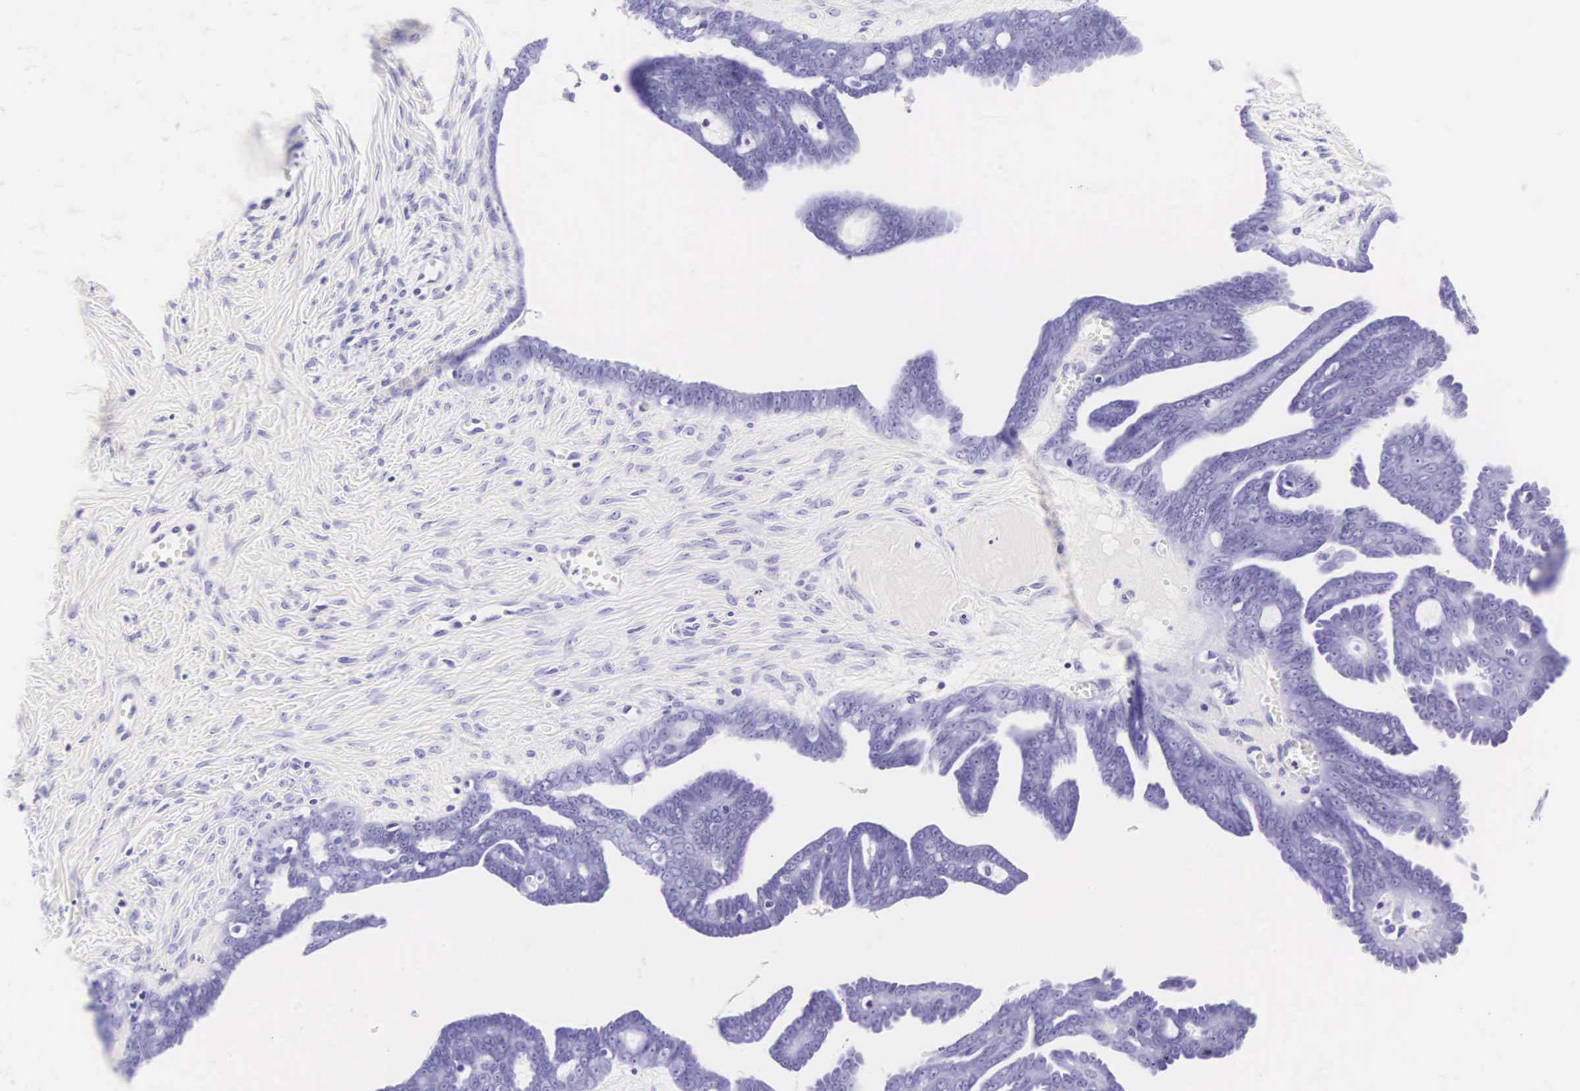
{"staining": {"intensity": "negative", "quantity": "none", "location": "none"}, "tissue": "ovarian cancer", "cell_type": "Tumor cells", "image_type": "cancer", "snomed": [{"axis": "morphology", "description": "Cystadenocarcinoma, serous, NOS"}, {"axis": "topography", "description": "Ovary"}], "caption": "A micrograph of serous cystadenocarcinoma (ovarian) stained for a protein reveals no brown staining in tumor cells. The staining is performed using DAB (3,3'-diaminobenzidine) brown chromogen with nuclei counter-stained in using hematoxylin.", "gene": "CD1A", "patient": {"sex": "female", "age": 71}}